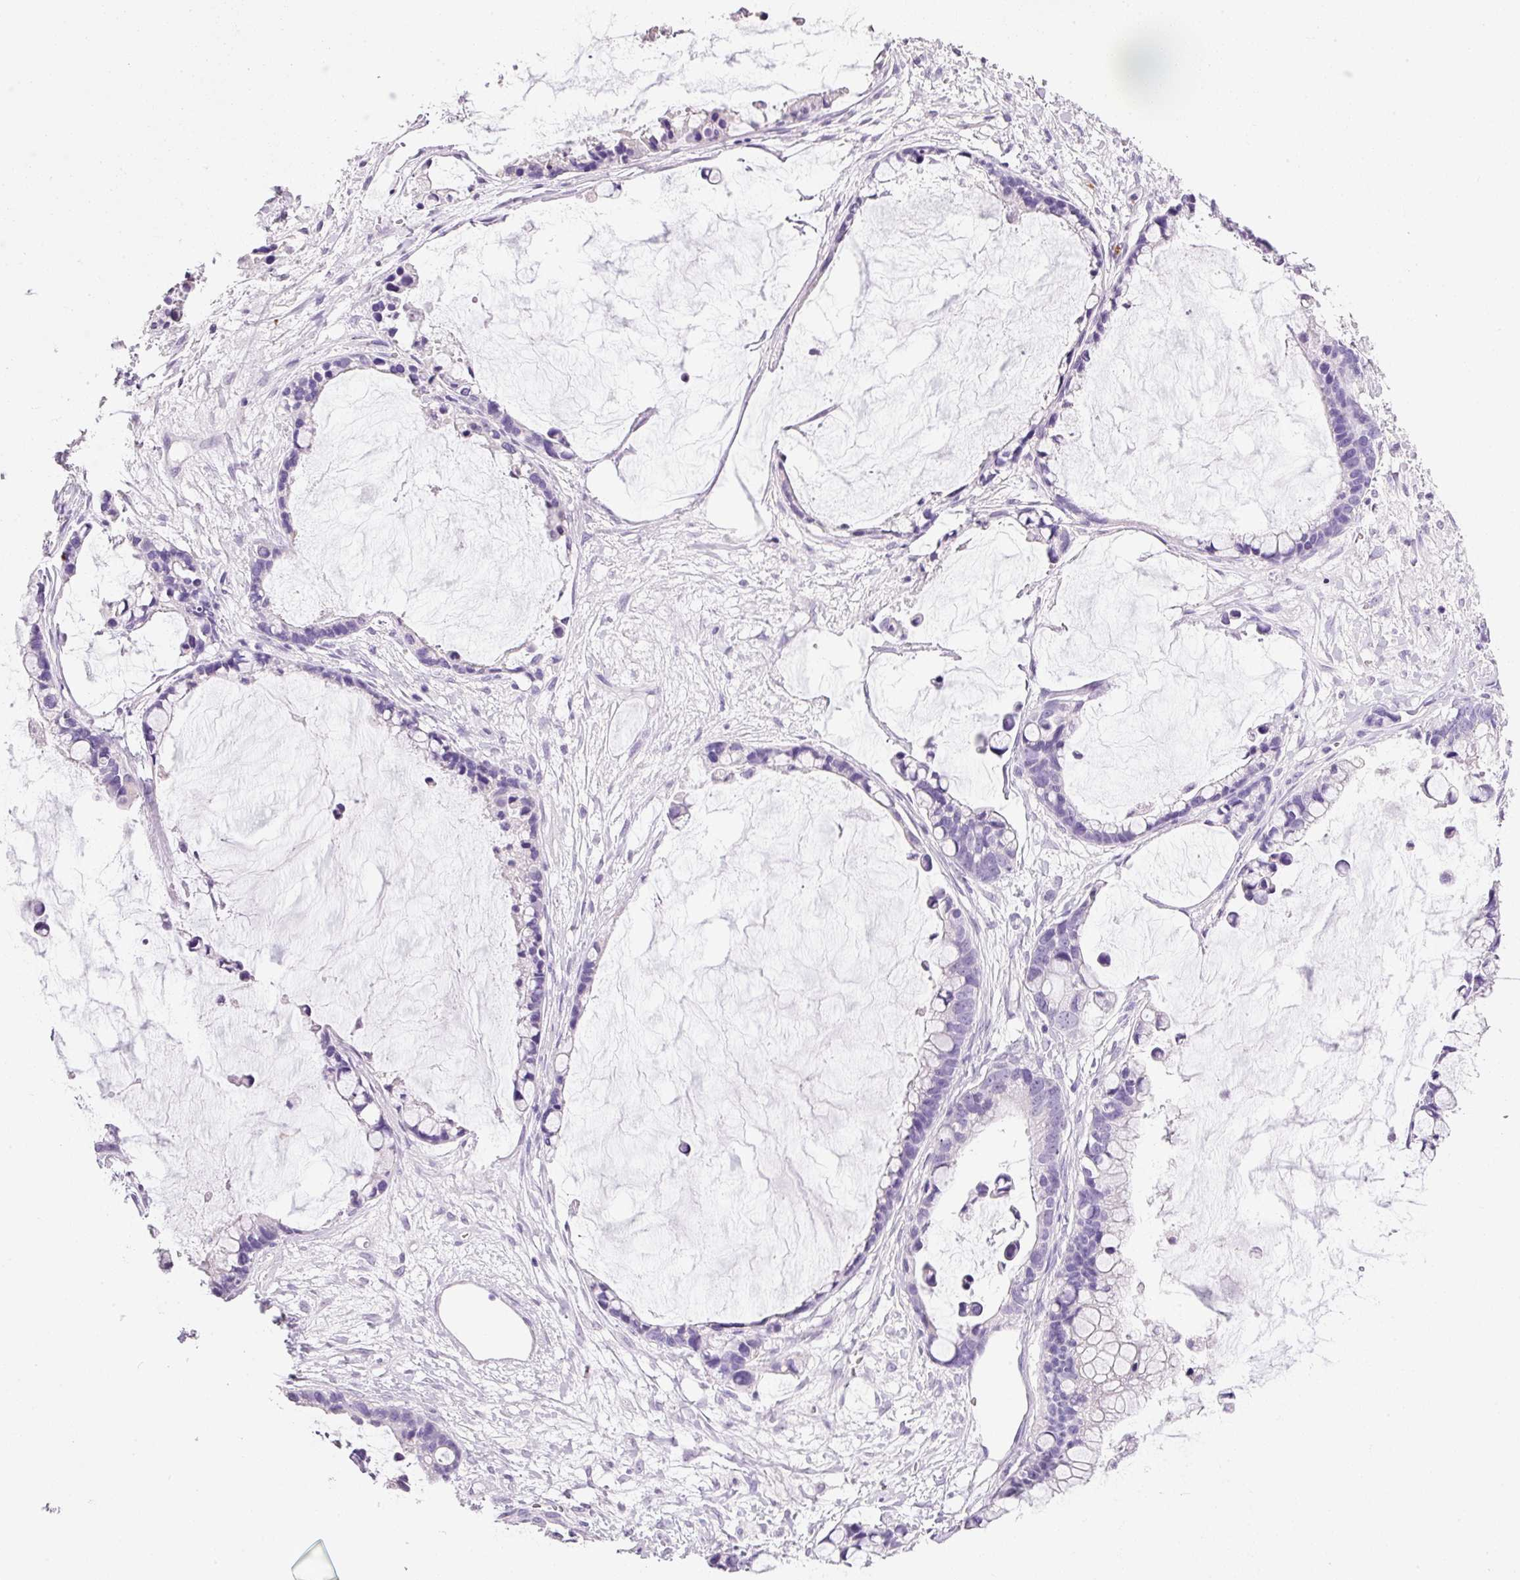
{"staining": {"intensity": "negative", "quantity": "none", "location": "none"}, "tissue": "ovarian cancer", "cell_type": "Tumor cells", "image_type": "cancer", "snomed": [{"axis": "morphology", "description": "Cystadenocarcinoma, mucinous, NOS"}, {"axis": "topography", "description": "Ovary"}], "caption": "The immunohistochemistry (IHC) image has no significant positivity in tumor cells of ovarian cancer tissue.", "gene": "BSND", "patient": {"sex": "female", "age": 63}}